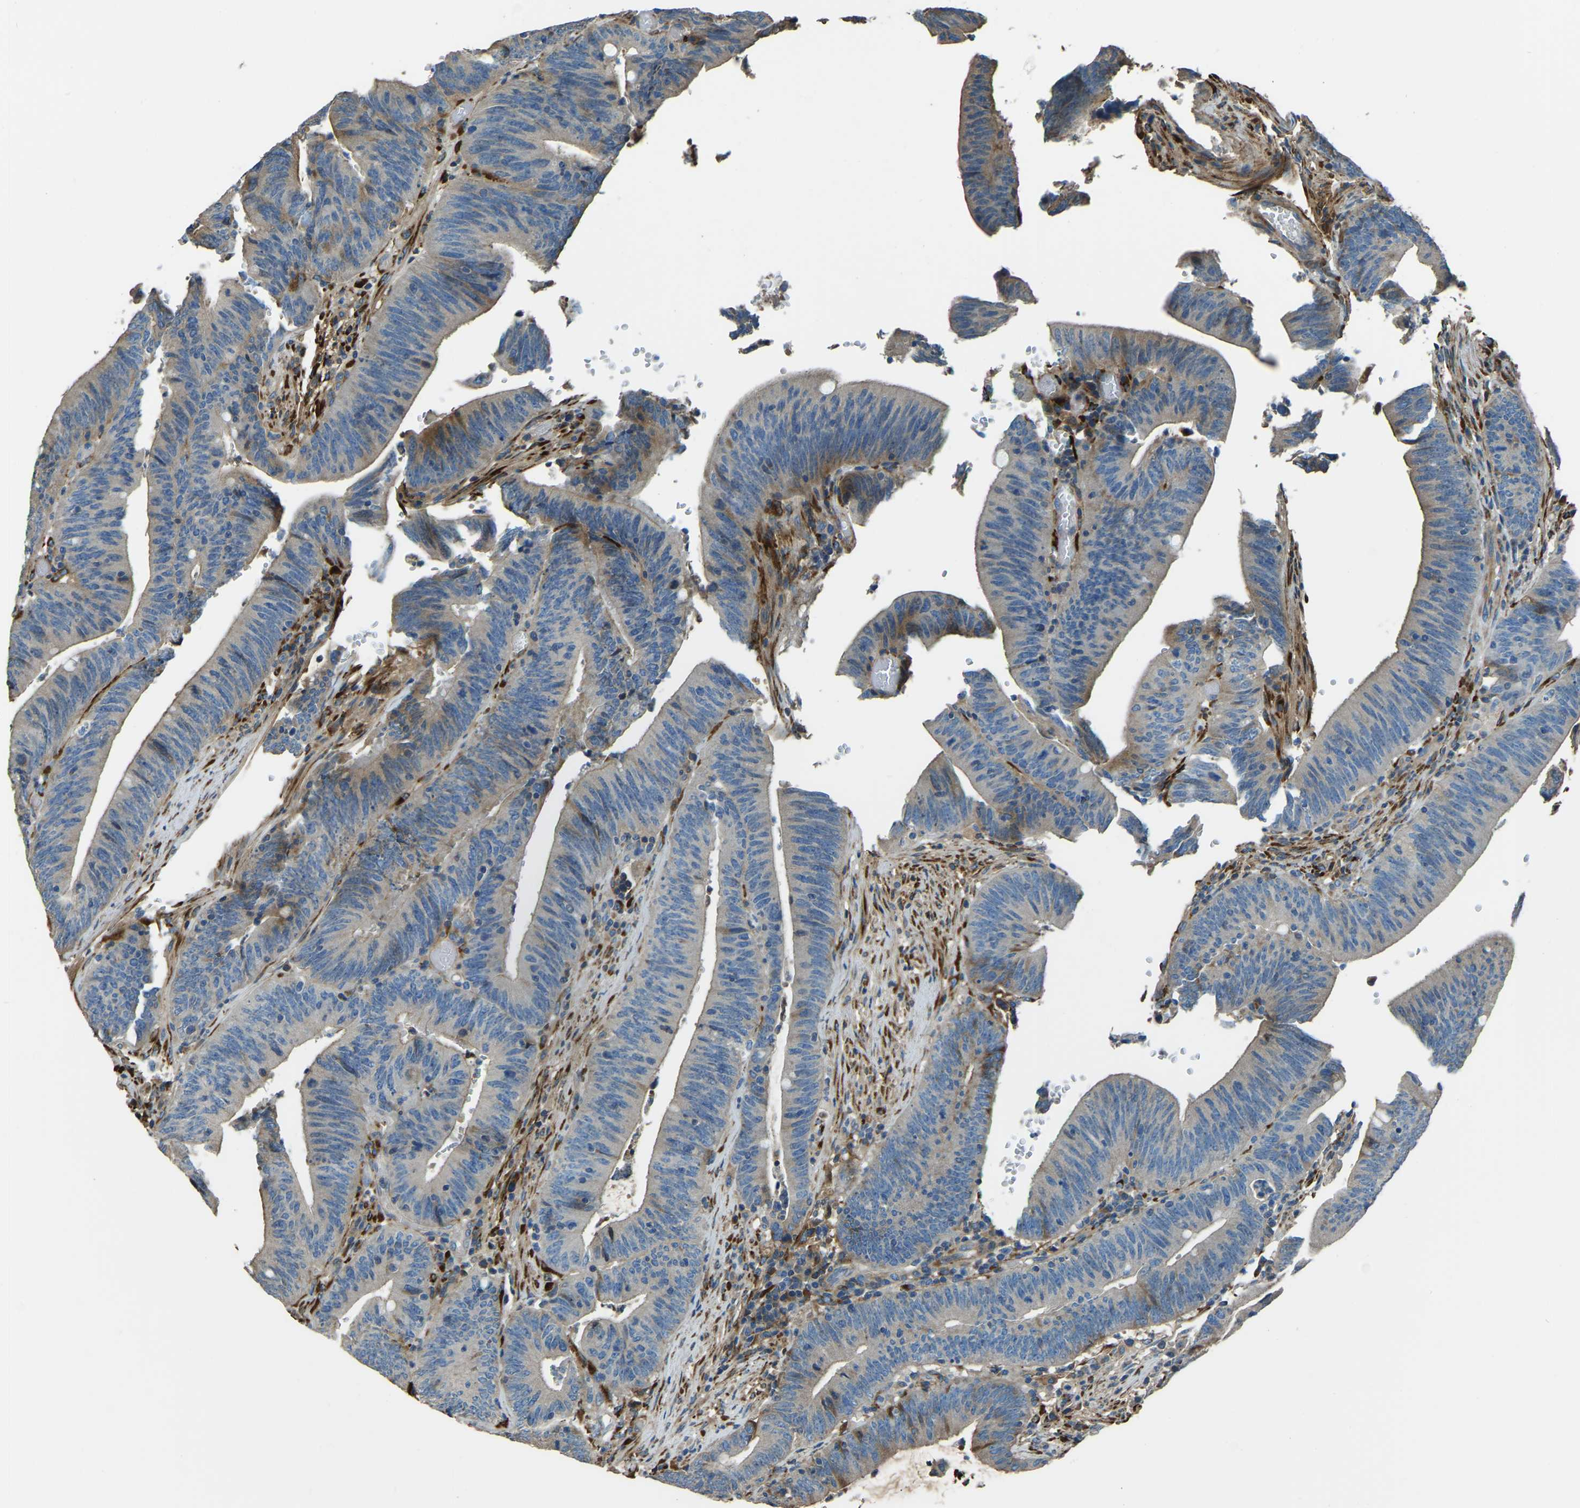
{"staining": {"intensity": "weak", "quantity": "<25%", "location": "cytoplasmic/membranous"}, "tissue": "colorectal cancer", "cell_type": "Tumor cells", "image_type": "cancer", "snomed": [{"axis": "morphology", "description": "Normal tissue, NOS"}, {"axis": "morphology", "description": "Adenocarcinoma, NOS"}, {"axis": "topography", "description": "Rectum"}], "caption": "Colorectal adenocarcinoma stained for a protein using immunohistochemistry displays no staining tumor cells.", "gene": "COL3A1", "patient": {"sex": "female", "age": 66}}